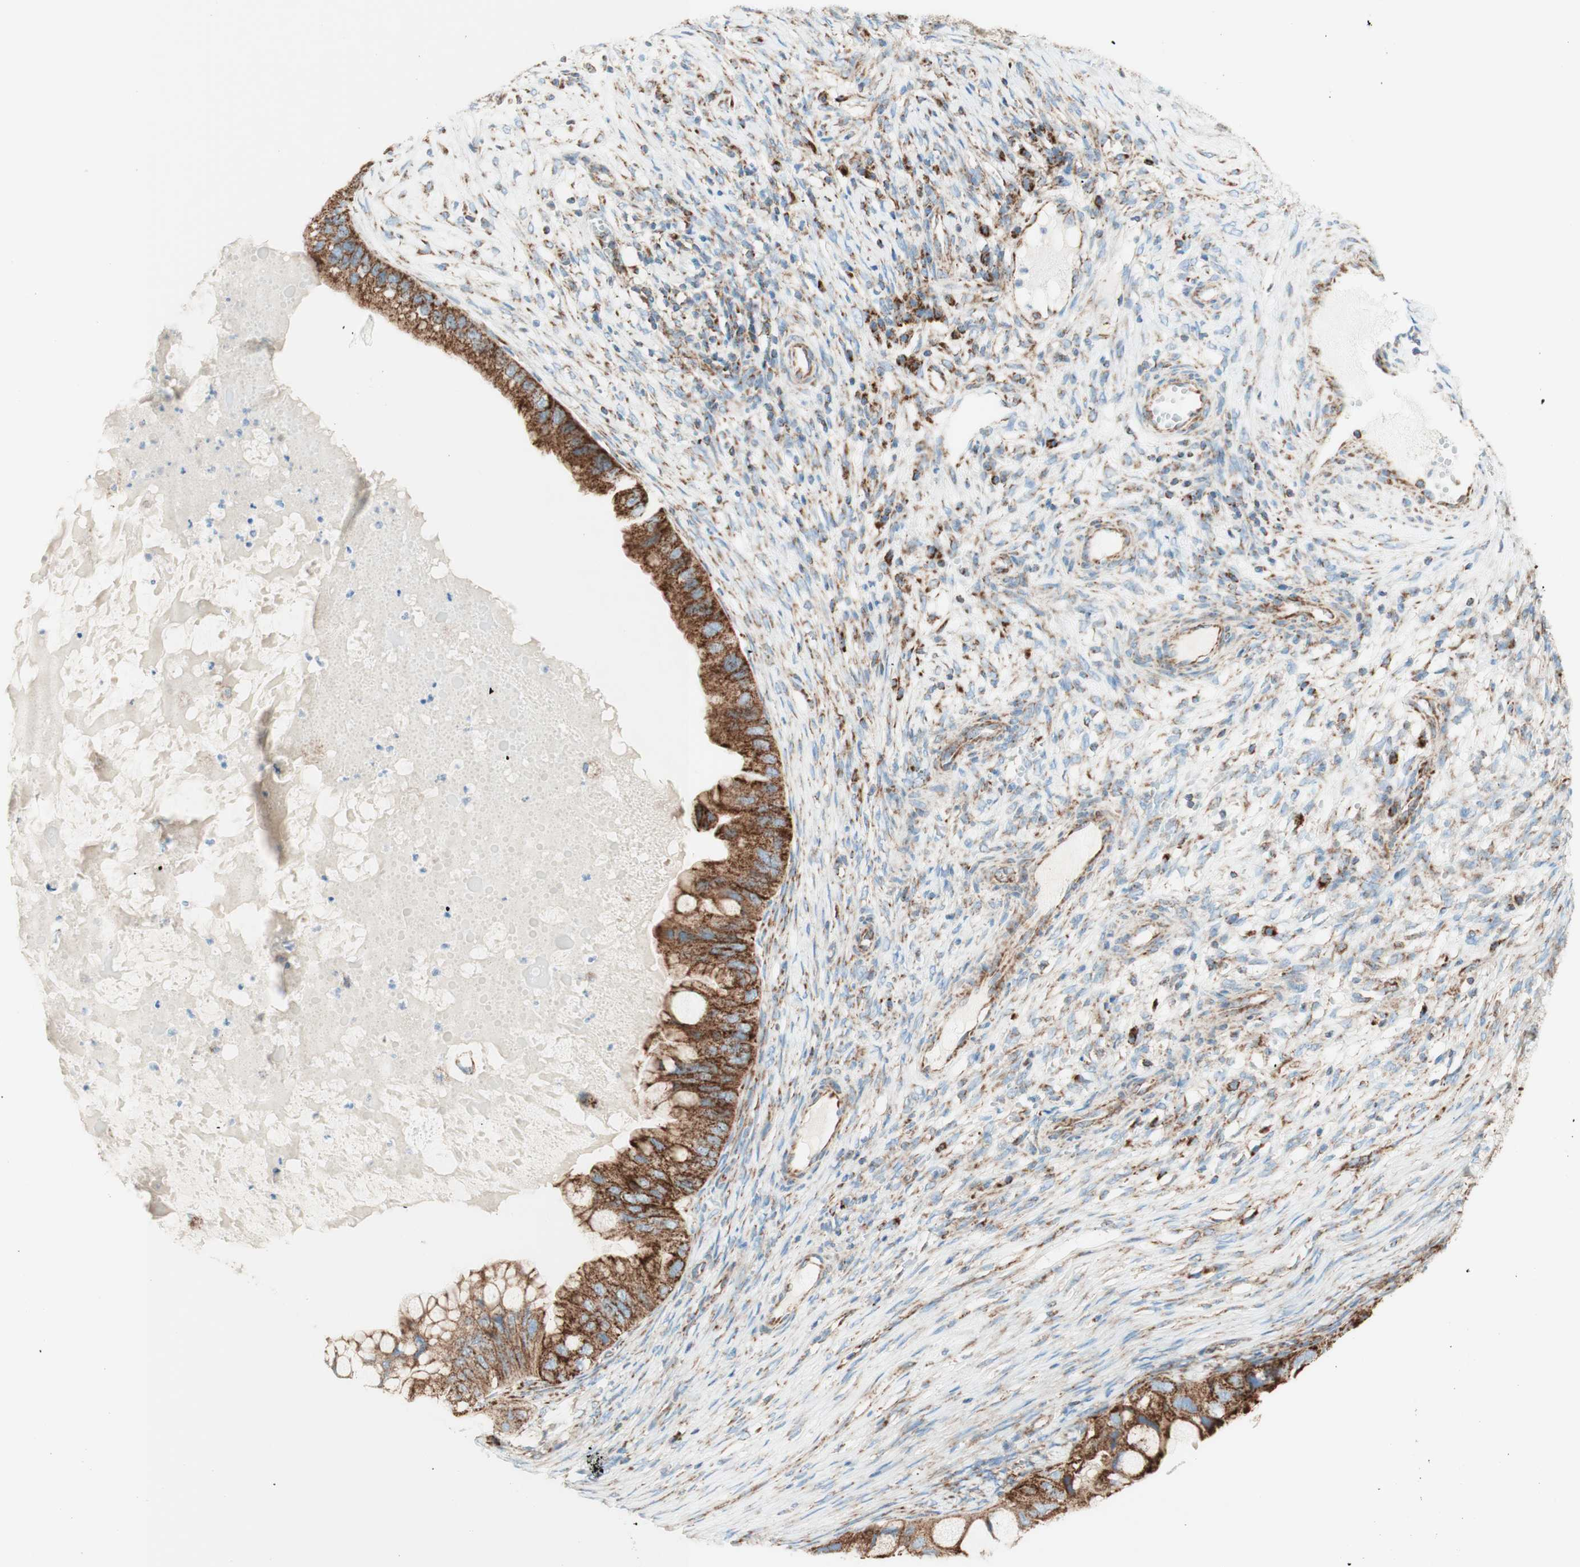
{"staining": {"intensity": "strong", "quantity": ">75%", "location": "cytoplasmic/membranous"}, "tissue": "ovarian cancer", "cell_type": "Tumor cells", "image_type": "cancer", "snomed": [{"axis": "morphology", "description": "Cystadenocarcinoma, mucinous, NOS"}, {"axis": "topography", "description": "Ovary"}], "caption": "IHC micrograph of human ovarian cancer (mucinous cystadenocarcinoma) stained for a protein (brown), which demonstrates high levels of strong cytoplasmic/membranous staining in approximately >75% of tumor cells.", "gene": "TOMM20", "patient": {"sex": "female", "age": 80}}